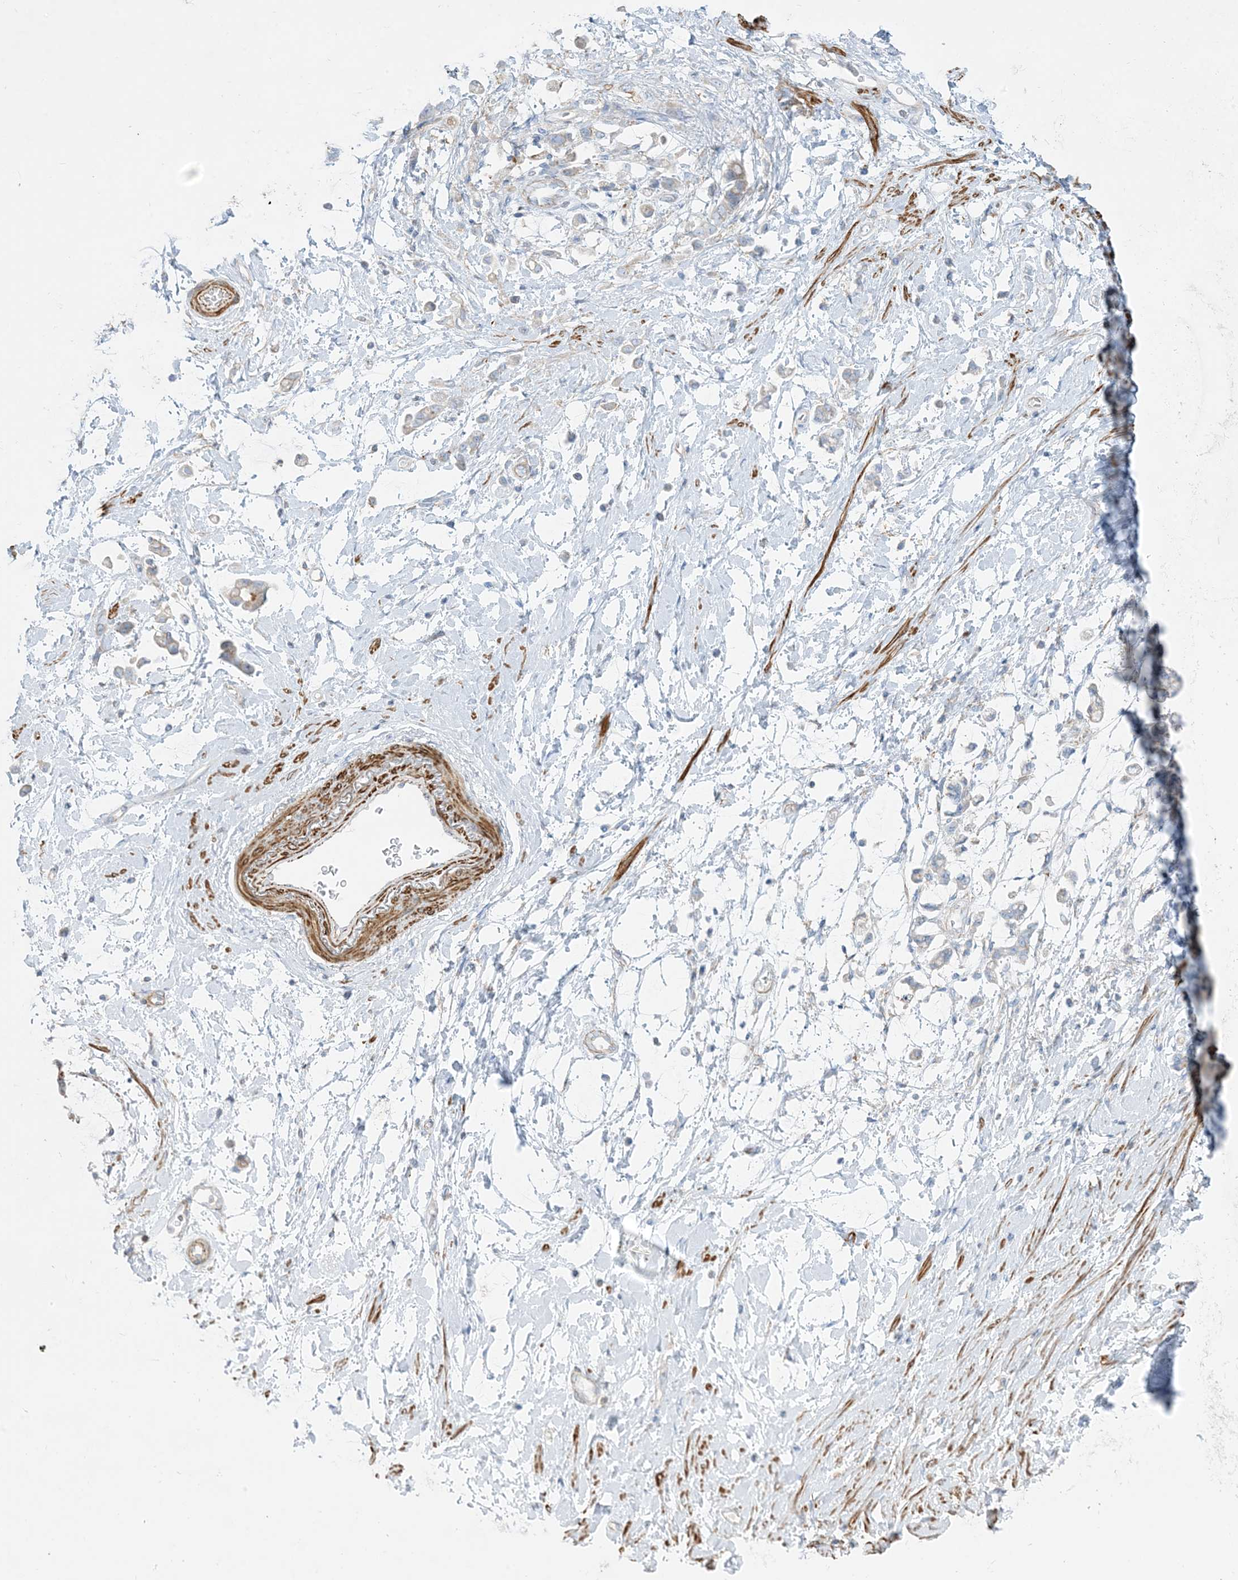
{"staining": {"intensity": "negative", "quantity": "none", "location": "none"}, "tissue": "stomach cancer", "cell_type": "Tumor cells", "image_type": "cancer", "snomed": [{"axis": "morphology", "description": "Adenocarcinoma, NOS"}, {"axis": "topography", "description": "Stomach"}], "caption": "Micrograph shows no significant protein positivity in tumor cells of adenocarcinoma (stomach).", "gene": "GTF3C2", "patient": {"sex": "female", "age": 60}}